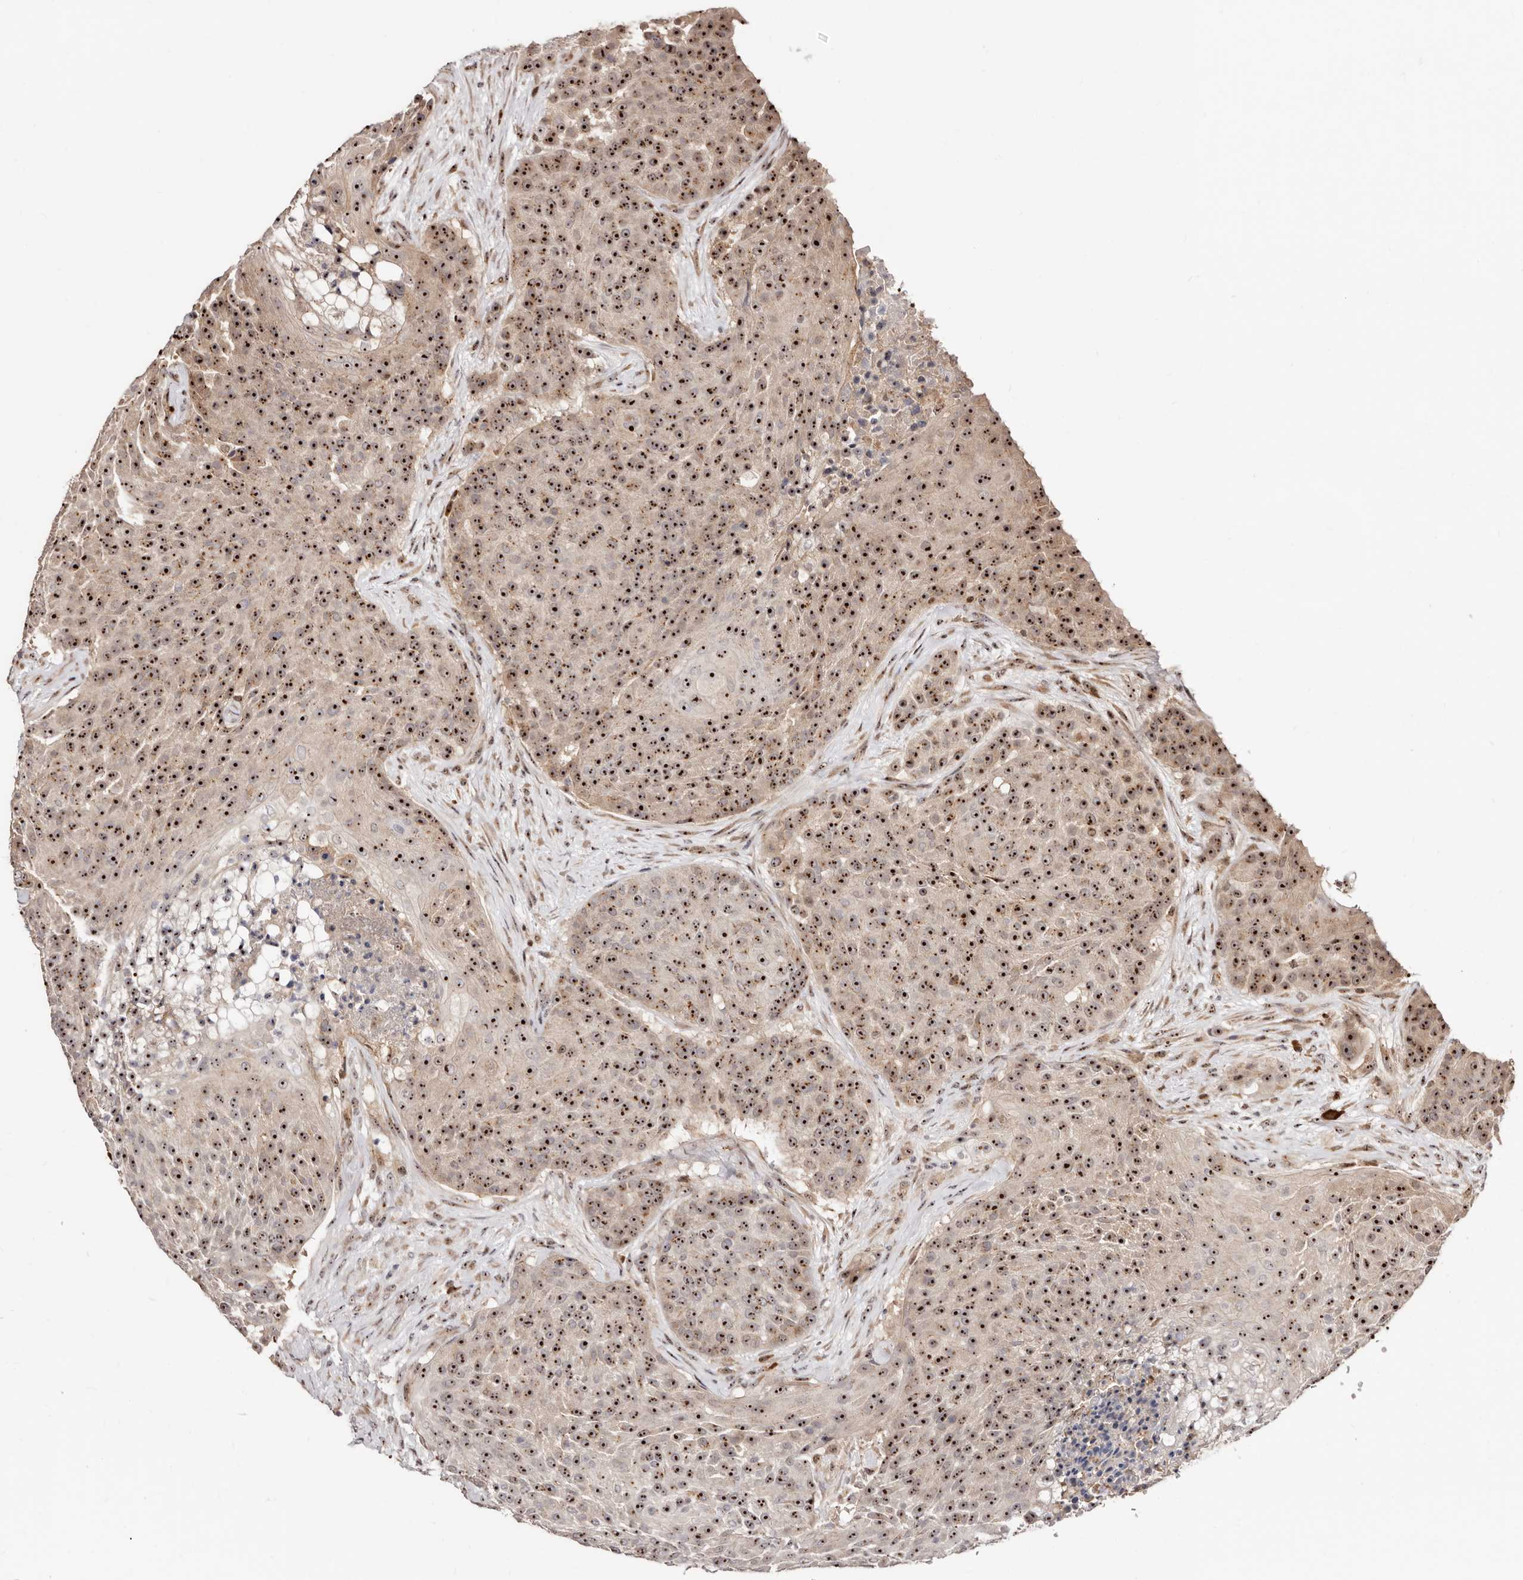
{"staining": {"intensity": "strong", "quantity": ">75%", "location": "nuclear"}, "tissue": "urothelial cancer", "cell_type": "Tumor cells", "image_type": "cancer", "snomed": [{"axis": "morphology", "description": "Urothelial carcinoma, High grade"}, {"axis": "topography", "description": "Urinary bladder"}], "caption": "Immunohistochemistry photomicrograph of human high-grade urothelial carcinoma stained for a protein (brown), which displays high levels of strong nuclear staining in approximately >75% of tumor cells.", "gene": "APOL6", "patient": {"sex": "female", "age": 63}}